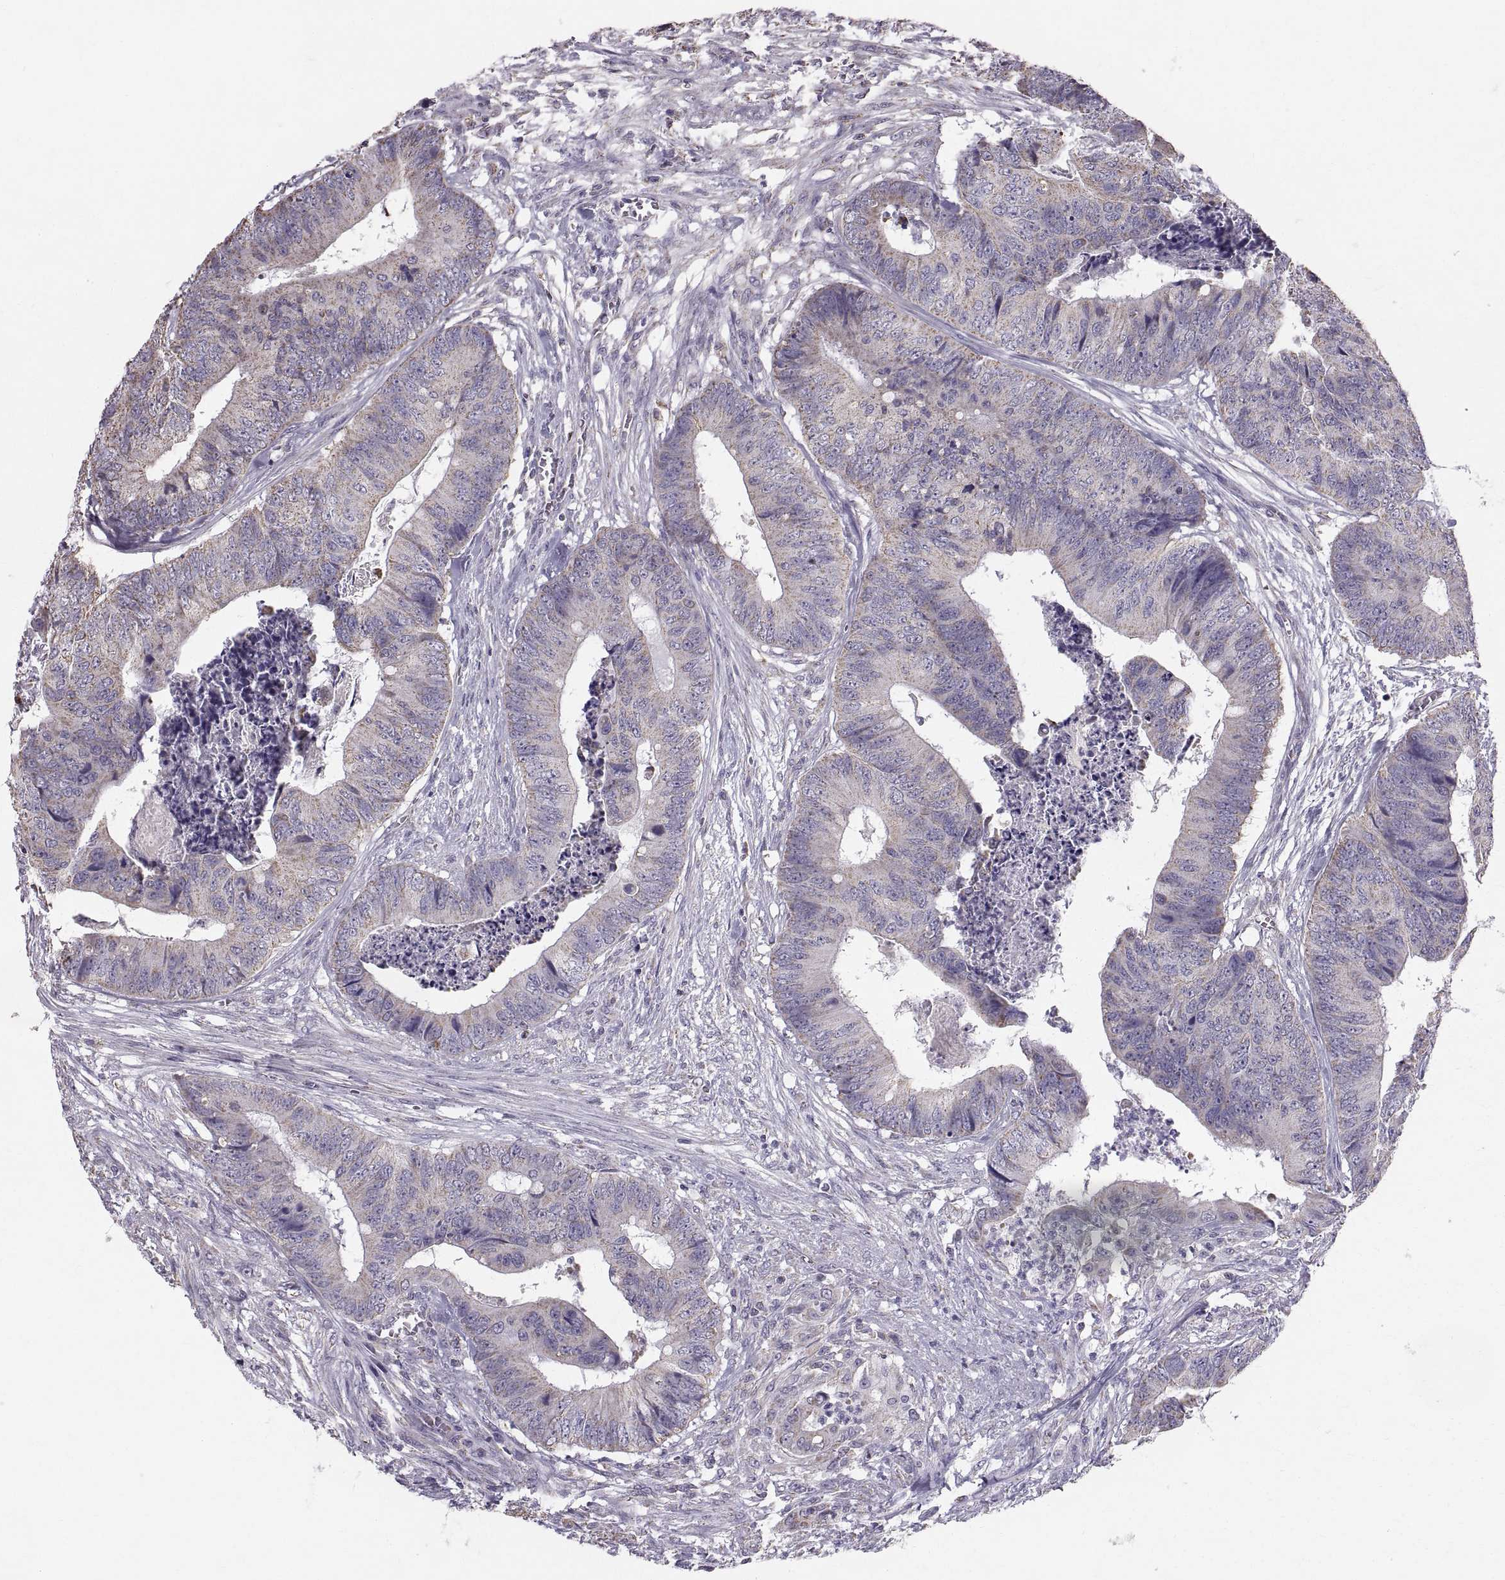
{"staining": {"intensity": "weak", "quantity": "<25%", "location": "cytoplasmic/membranous"}, "tissue": "colorectal cancer", "cell_type": "Tumor cells", "image_type": "cancer", "snomed": [{"axis": "morphology", "description": "Adenocarcinoma, NOS"}, {"axis": "topography", "description": "Colon"}], "caption": "Tumor cells are negative for brown protein staining in colorectal adenocarcinoma.", "gene": "STMND1", "patient": {"sex": "male", "age": 84}}